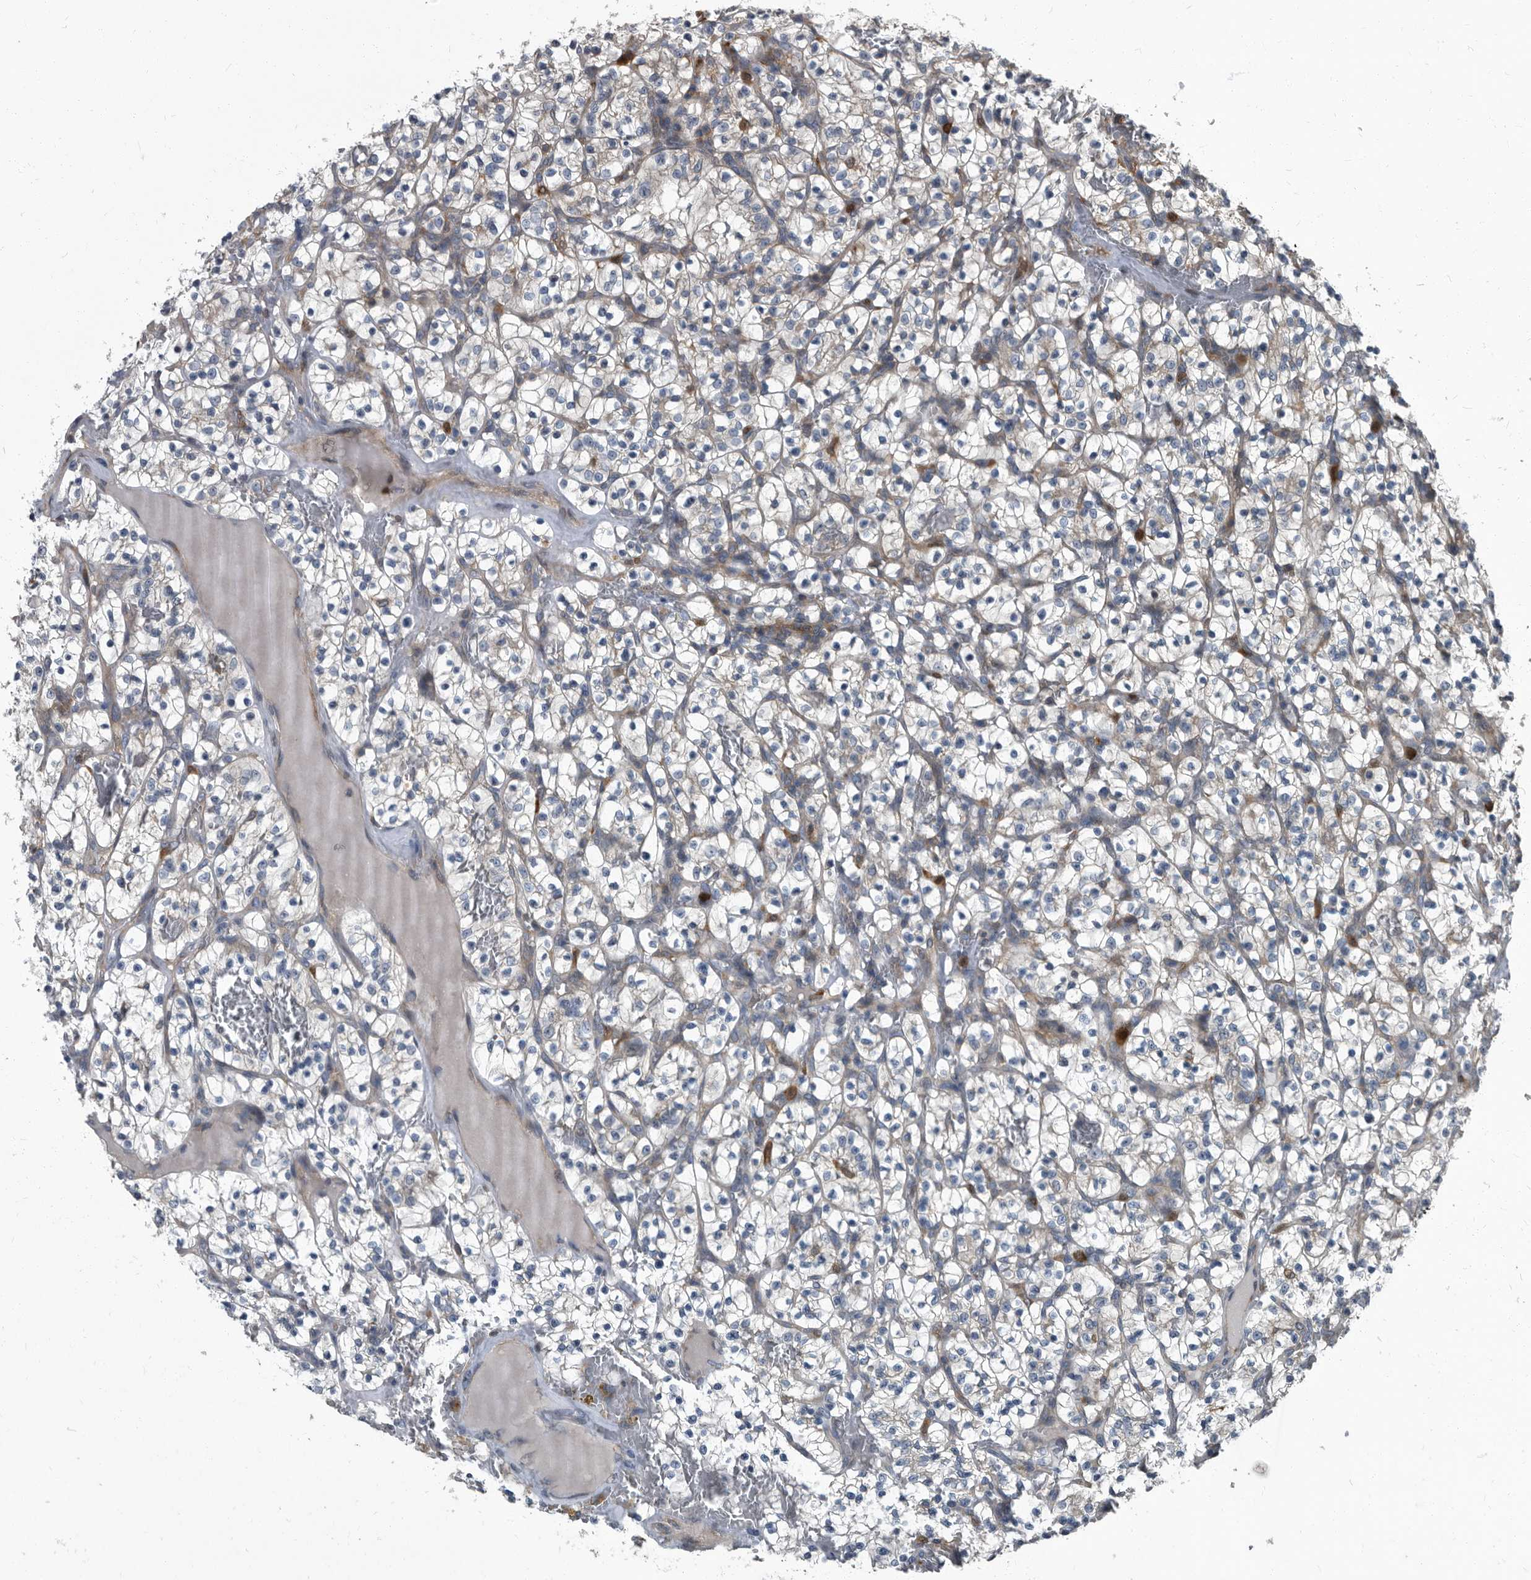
{"staining": {"intensity": "weak", "quantity": "<25%", "location": "cytoplasmic/membranous"}, "tissue": "renal cancer", "cell_type": "Tumor cells", "image_type": "cancer", "snomed": [{"axis": "morphology", "description": "Adenocarcinoma, NOS"}, {"axis": "topography", "description": "Kidney"}], "caption": "The immunohistochemistry histopathology image has no significant positivity in tumor cells of renal cancer tissue.", "gene": "CDV3", "patient": {"sex": "female", "age": 57}}